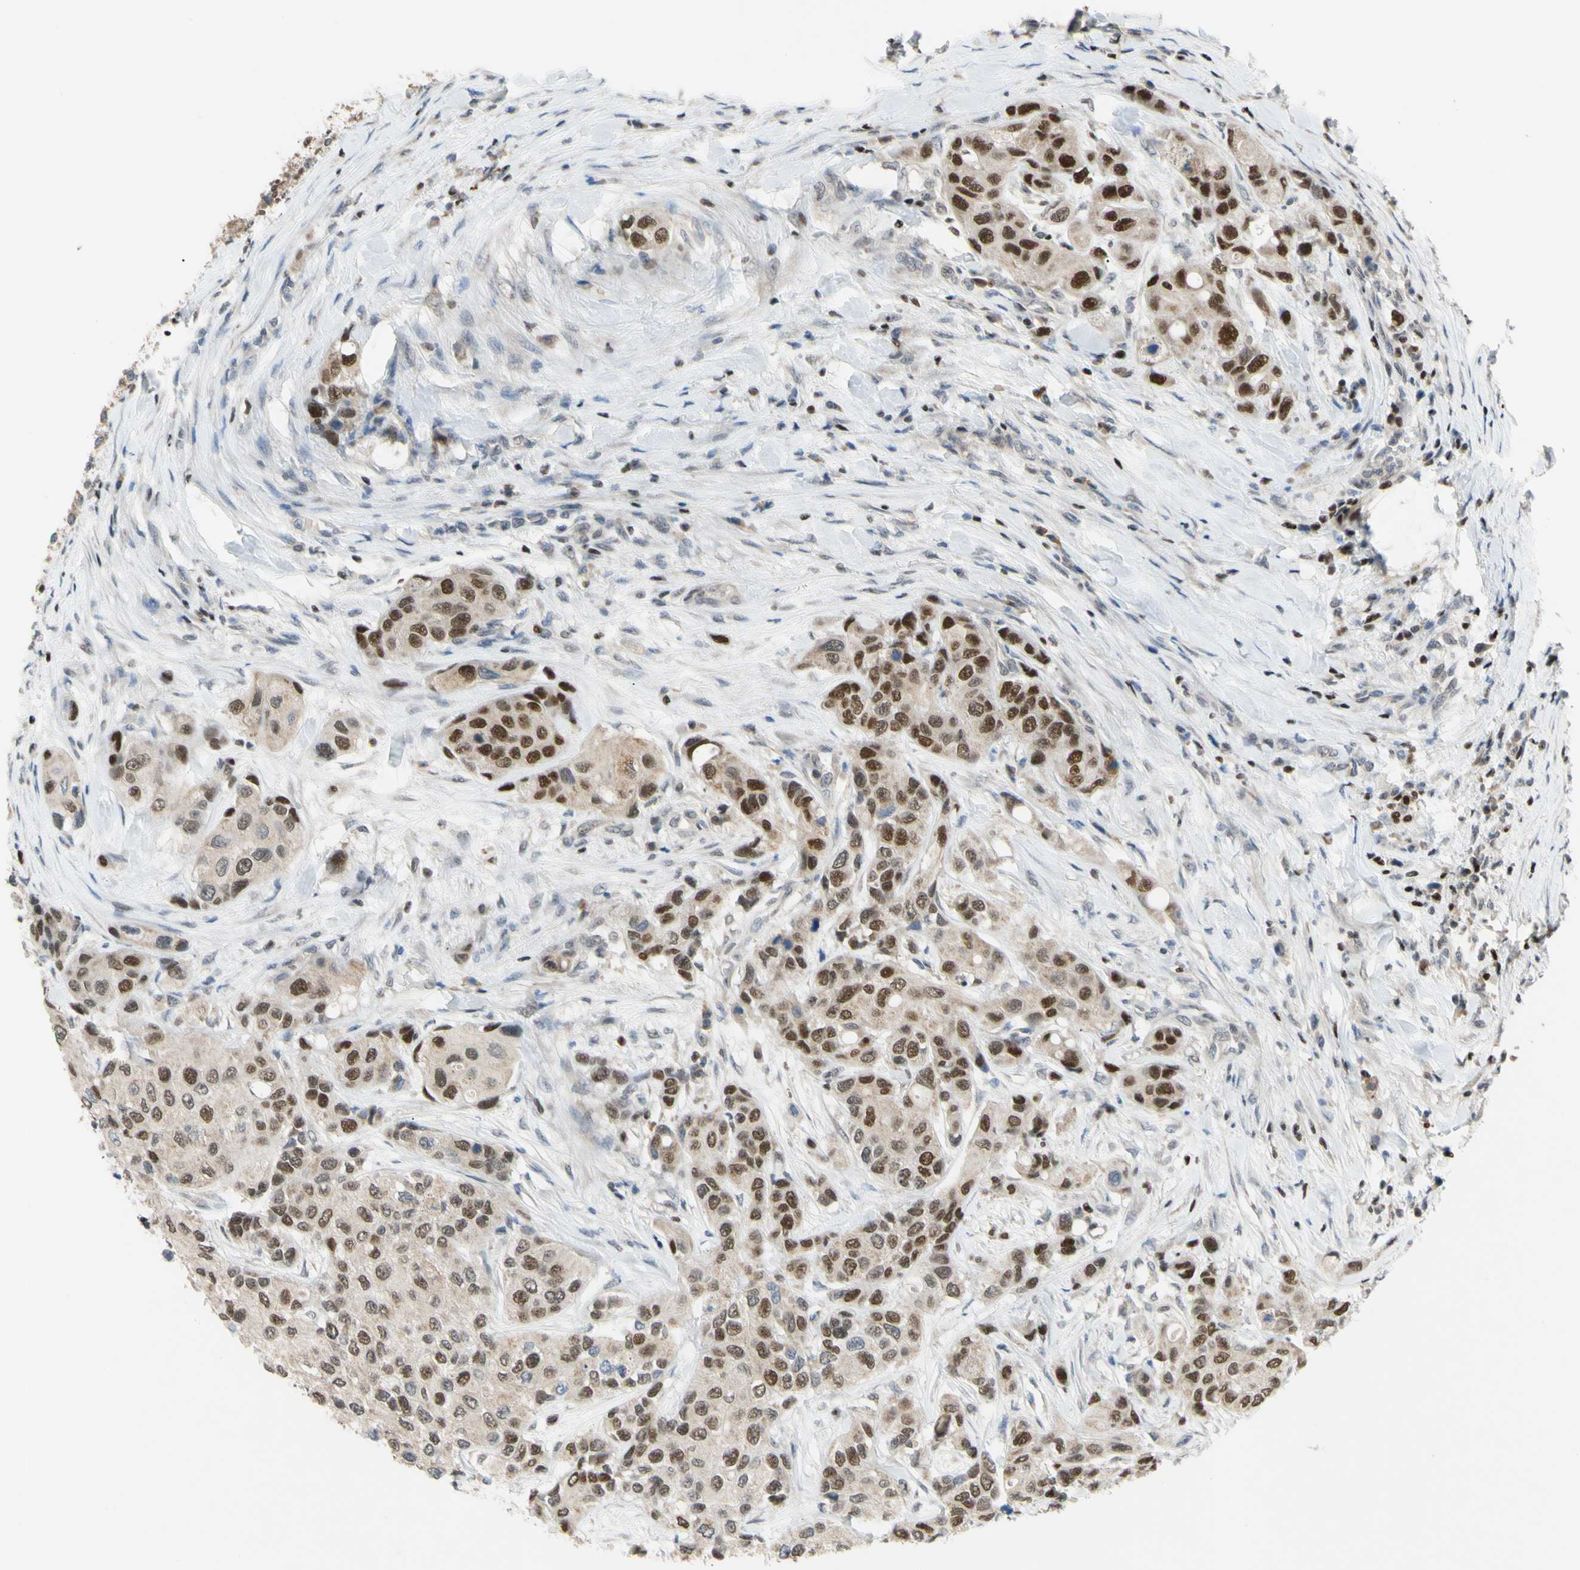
{"staining": {"intensity": "moderate", "quantity": ">75%", "location": "cytoplasmic/membranous,nuclear"}, "tissue": "urothelial cancer", "cell_type": "Tumor cells", "image_type": "cancer", "snomed": [{"axis": "morphology", "description": "Urothelial carcinoma, High grade"}, {"axis": "topography", "description": "Urinary bladder"}], "caption": "Urothelial cancer was stained to show a protein in brown. There is medium levels of moderate cytoplasmic/membranous and nuclear staining in approximately >75% of tumor cells. The protein is stained brown, and the nuclei are stained in blue (DAB (3,3'-diaminobenzidine) IHC with brightfield microscopy, high magnification).", "gene": "SP4", "patient": {"sex": "female", "age": 56}}